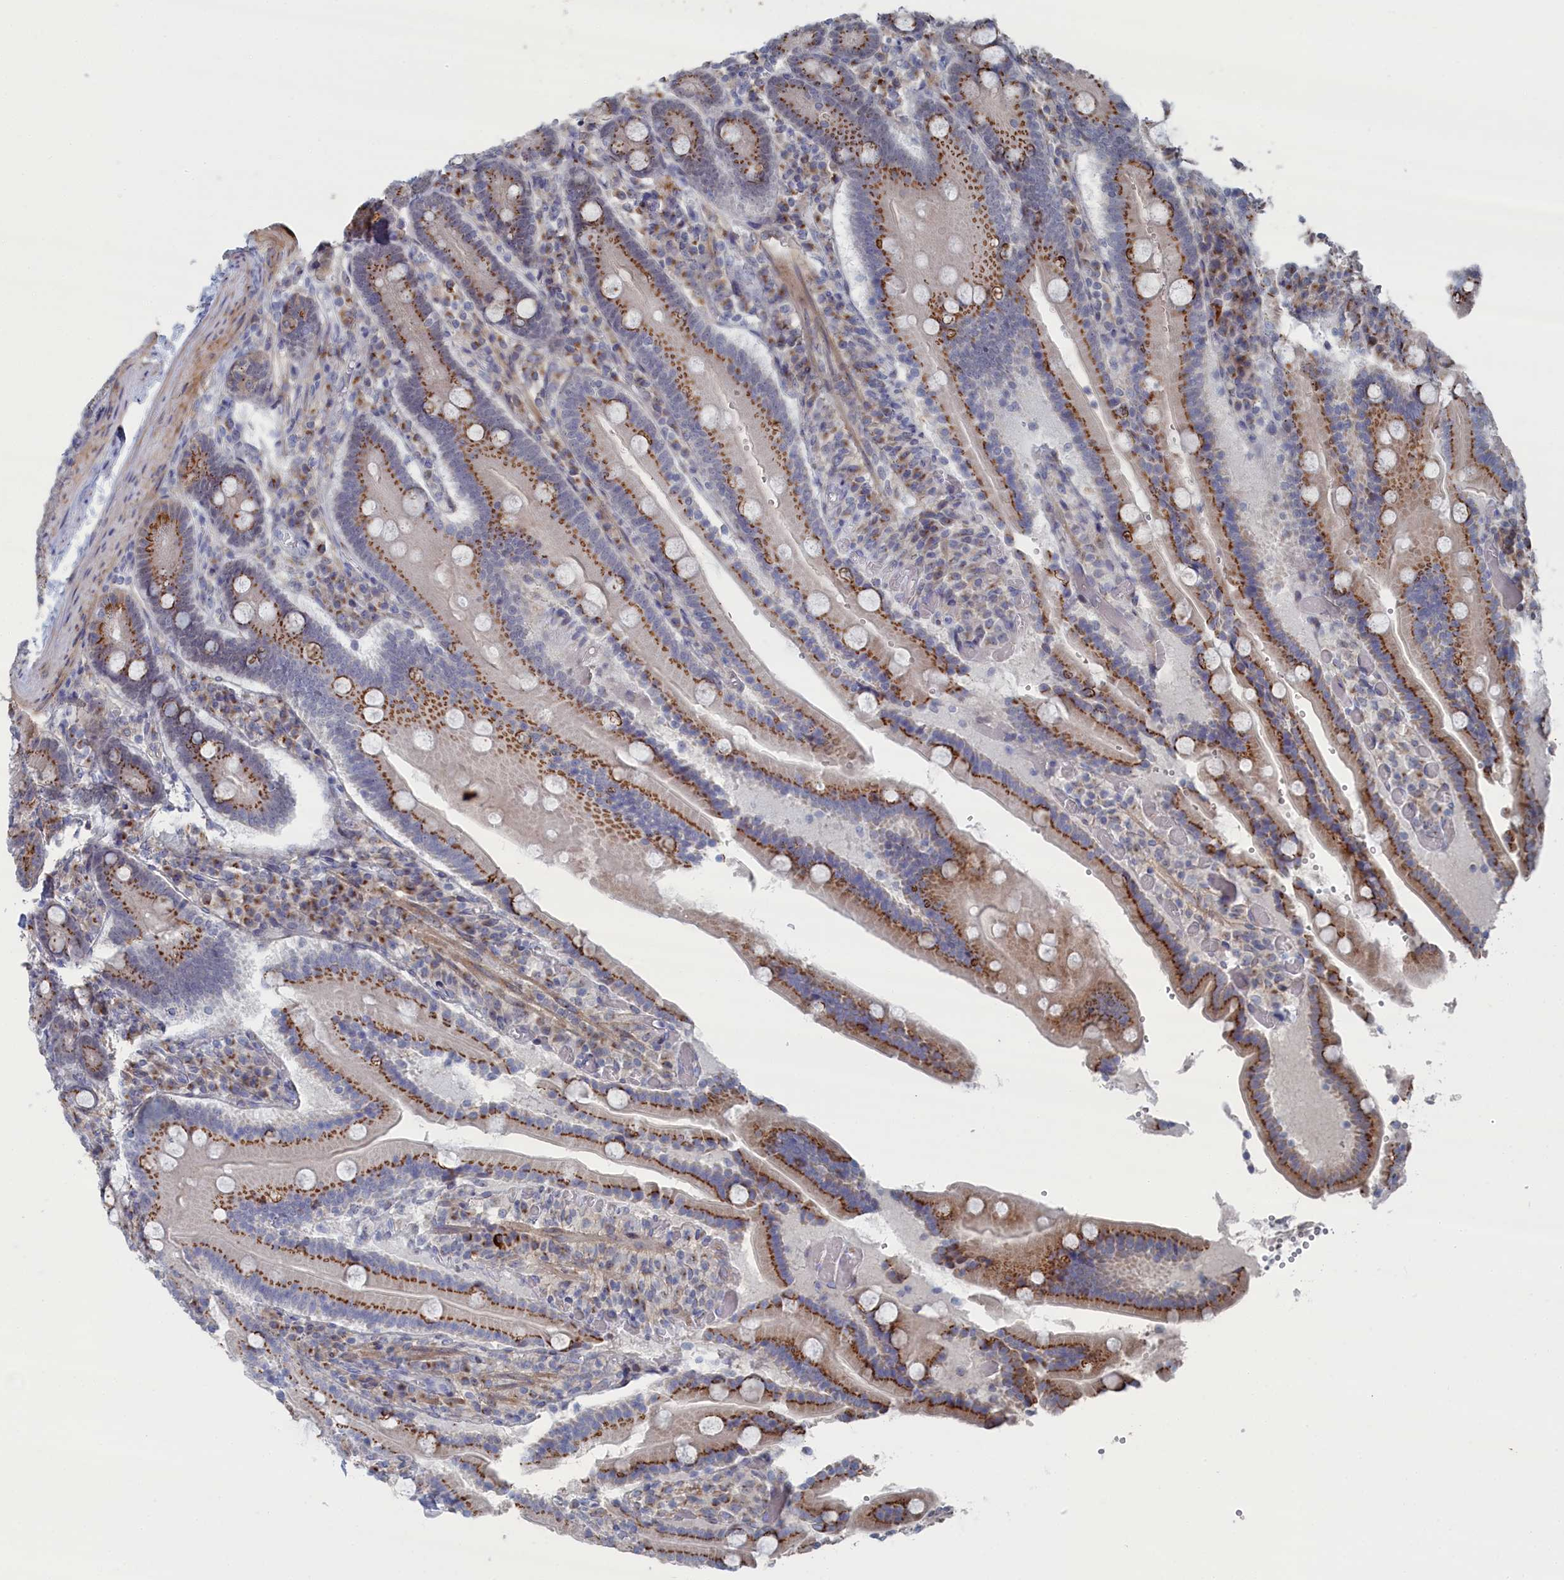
{"staining": {"intensity": "strong", "quantity": ">75%", "location": "cytoplasmic/membranous"}, "tissue": "duodenum", "cell_type": "Glandular cells", "image_type": "normal", "snomed": [{"axis": "morphology", "description": "Normal tissue, NOS"}, {"axis": "topography", "description": "Duodenum"}], "caption": "Brown immunohistochemical staining in unremarkable duodenum reveals strong cytoplasmic/membranous staining in about >75% of glandular cells.", "gene": "IRX1", "patient": {"sex": "female", "age": 62}}